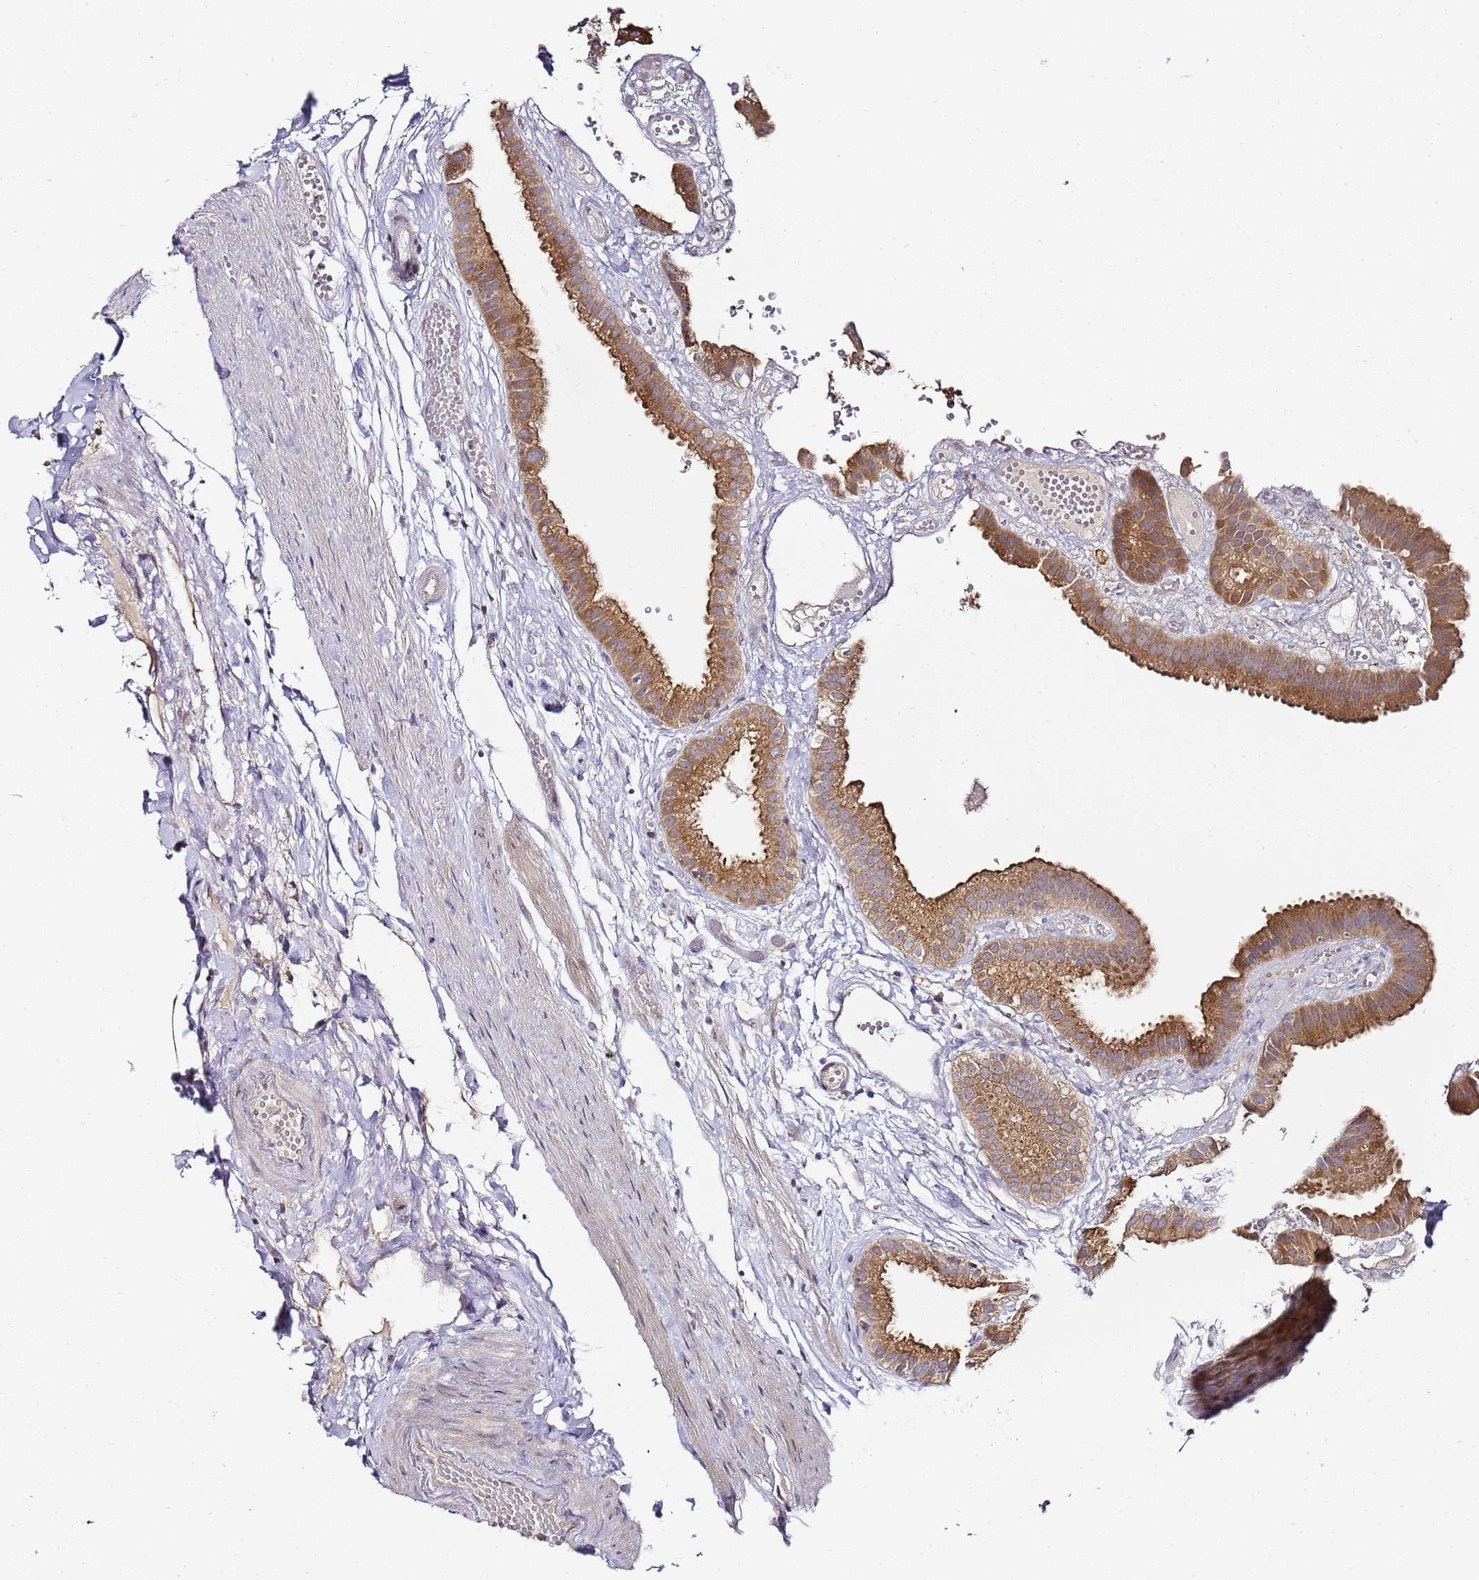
{"staining": {"intensity": "moderate", "quantity": ">75%", "location": "cytoplasmic/membranous"}, "tissue": "gallbladder", "cell_type": "Glandular cells", "image_type": "normal", "snomed": [{"axis": "morphology", "description": "Normal tissue, NOS"}, {"axis": "topography", "description": "Gallbladder"}], "caption": "A micrograph showing moderate cytoplasmic/membranous staining in about >75% of glandular cells in benign gallbladder, as visualized by brown immunohistochemical staining.", "gene": "MRPL49", "patient": {"sex": "female", "age": 61}}